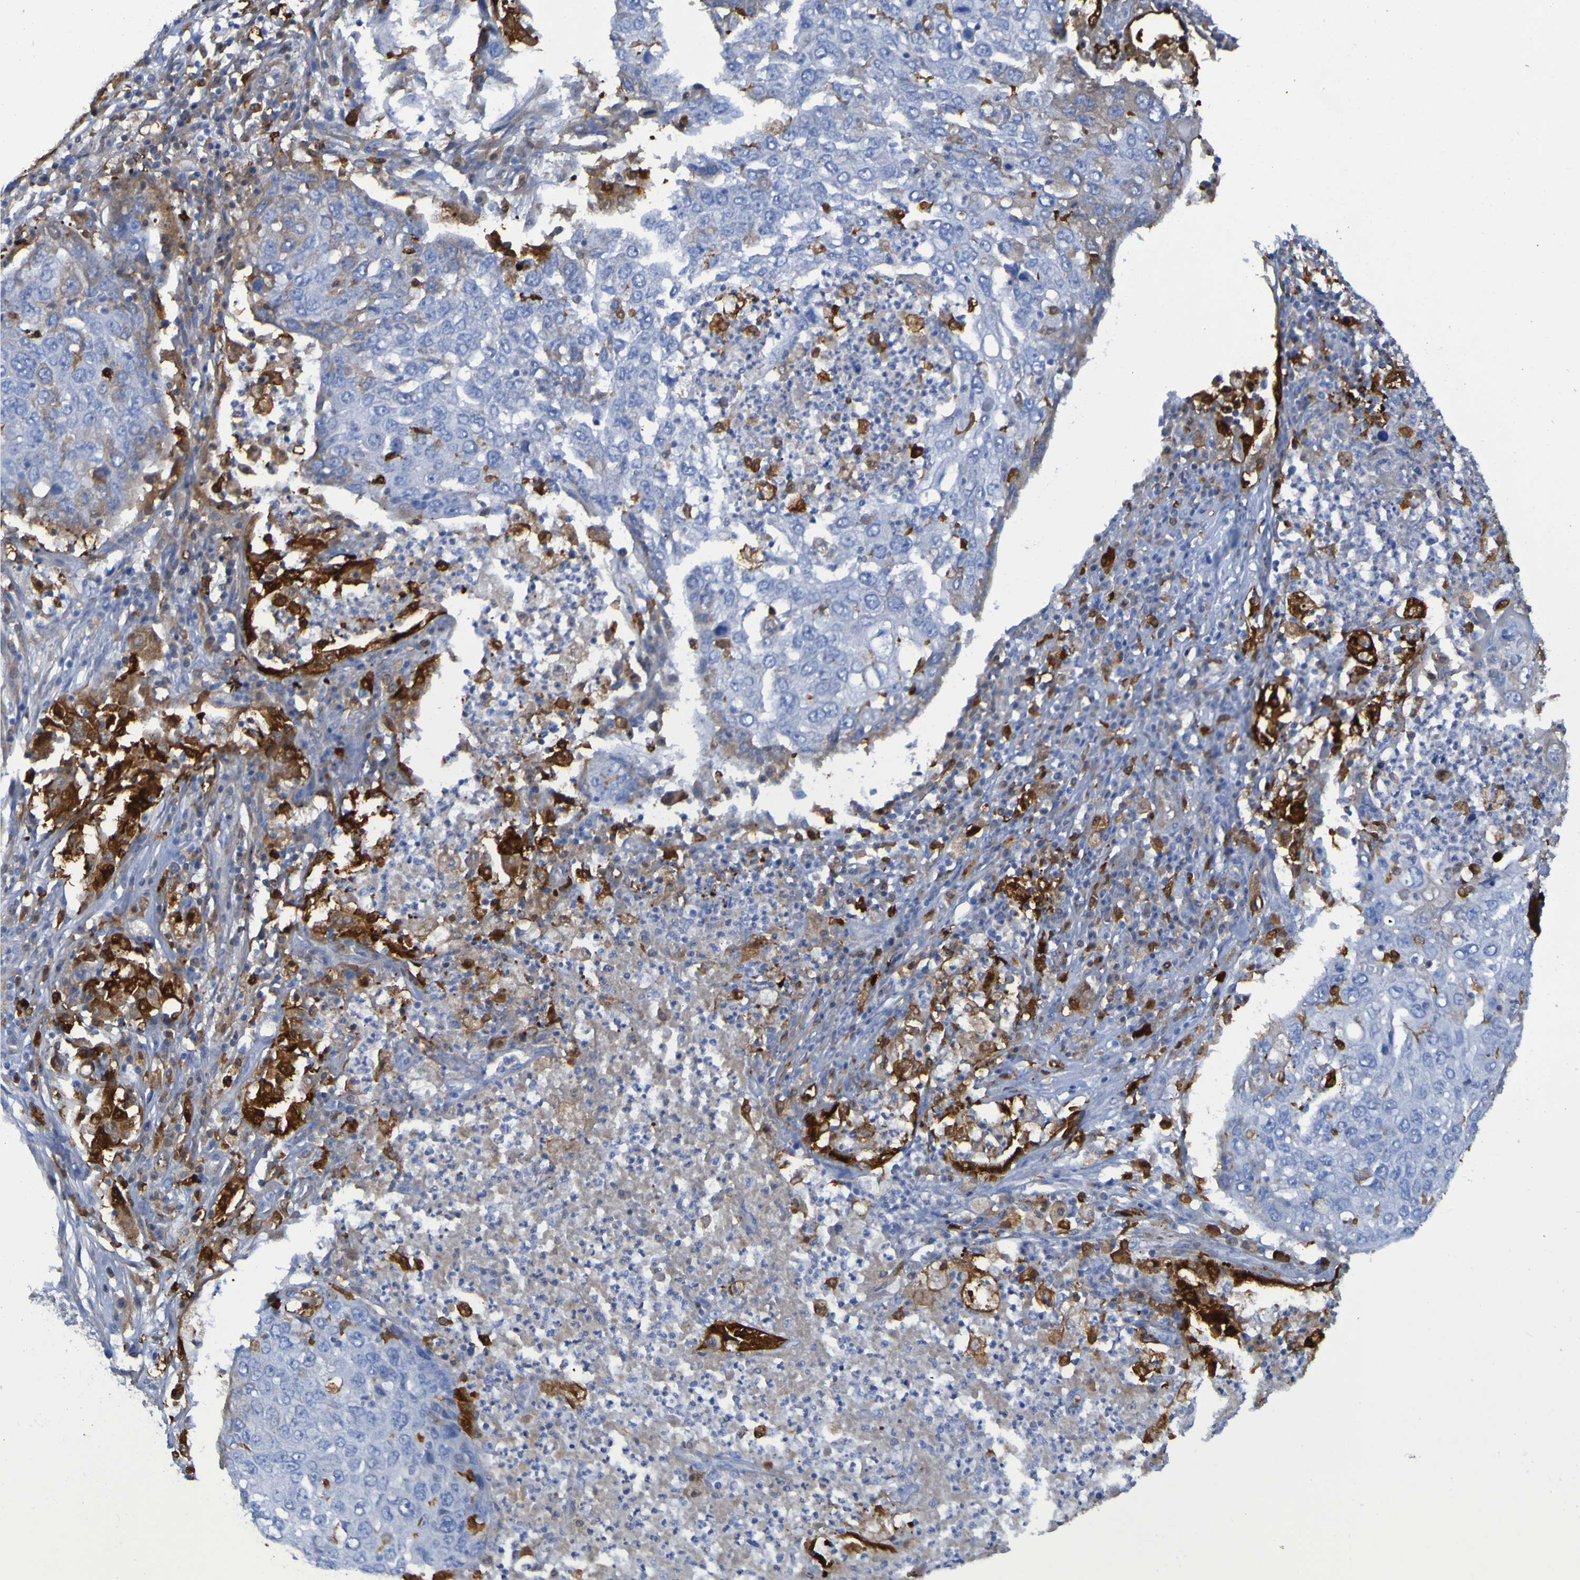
{"staining": {"intensity": "strong", "quantity": "<25%", "location": "cytoplasmic/membranous"}, "tissue": "lung cancer", "cell_type": "Tumor cells", "image_type": "cancer", "snomed": [{"axis": "morphology", "description": "Squamous cell carcinoma, NOS"}, {"axis": "topography", "description": "Lung"}], "caption": "Immunohistochemical staining of human squamous cell carcinoma (lung) demonstrates medium levels of strong cytoplasmic/membranous expression in about <25% of tumor cells. Using DAB (3,3'-diaminobenzidine) (brown) and hematoxylin (blue) stains, captured at high magnification using brightfield microscopy.", "gene": "MPPE1", "patient": {"sex": "female", "age": 63}}